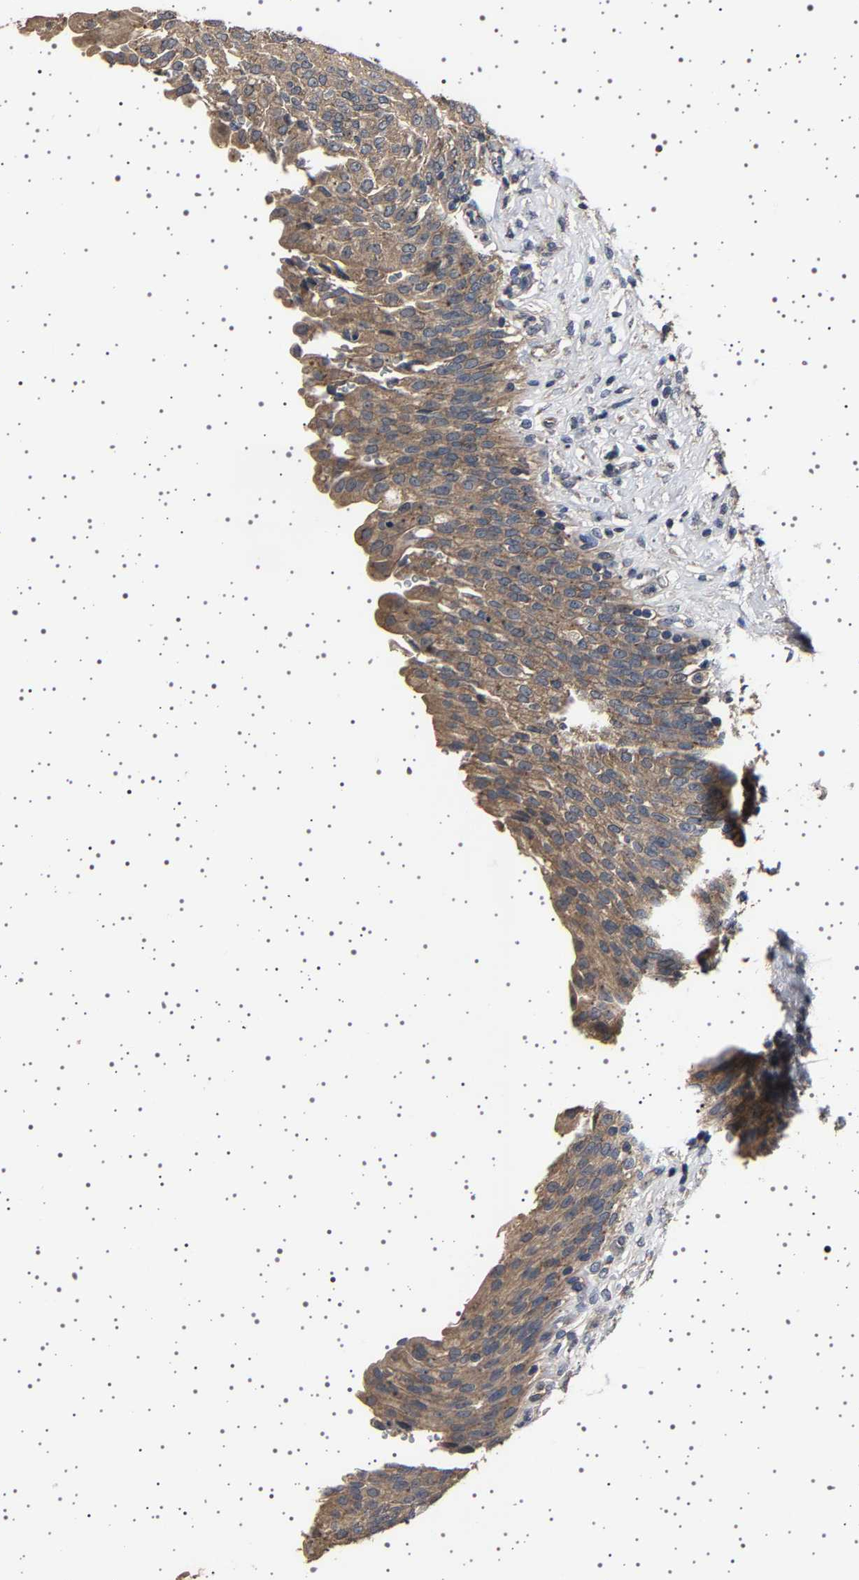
{"staining": {"intensity": "moderate", "quantity": ">75%", "location": "cytoplasmic/membranous"}, "tissue": "urinary bladder", "cell_type": "Urothelial cells", "image_type": "normal", "snomed": [{"axis": "morphology", "description": "Urothelial carcinoma, High grade"}, {"axis": "topography", "description": "Urinary bladder"}], "caption": "Urinary bladder stained for a protein (brown) shows moderate cytoplasmic/membranous positive staining in approximately >75% of urothelial cells.", "gene": "NCKAP1", "patient": {"sex": "male", "age": 46}}